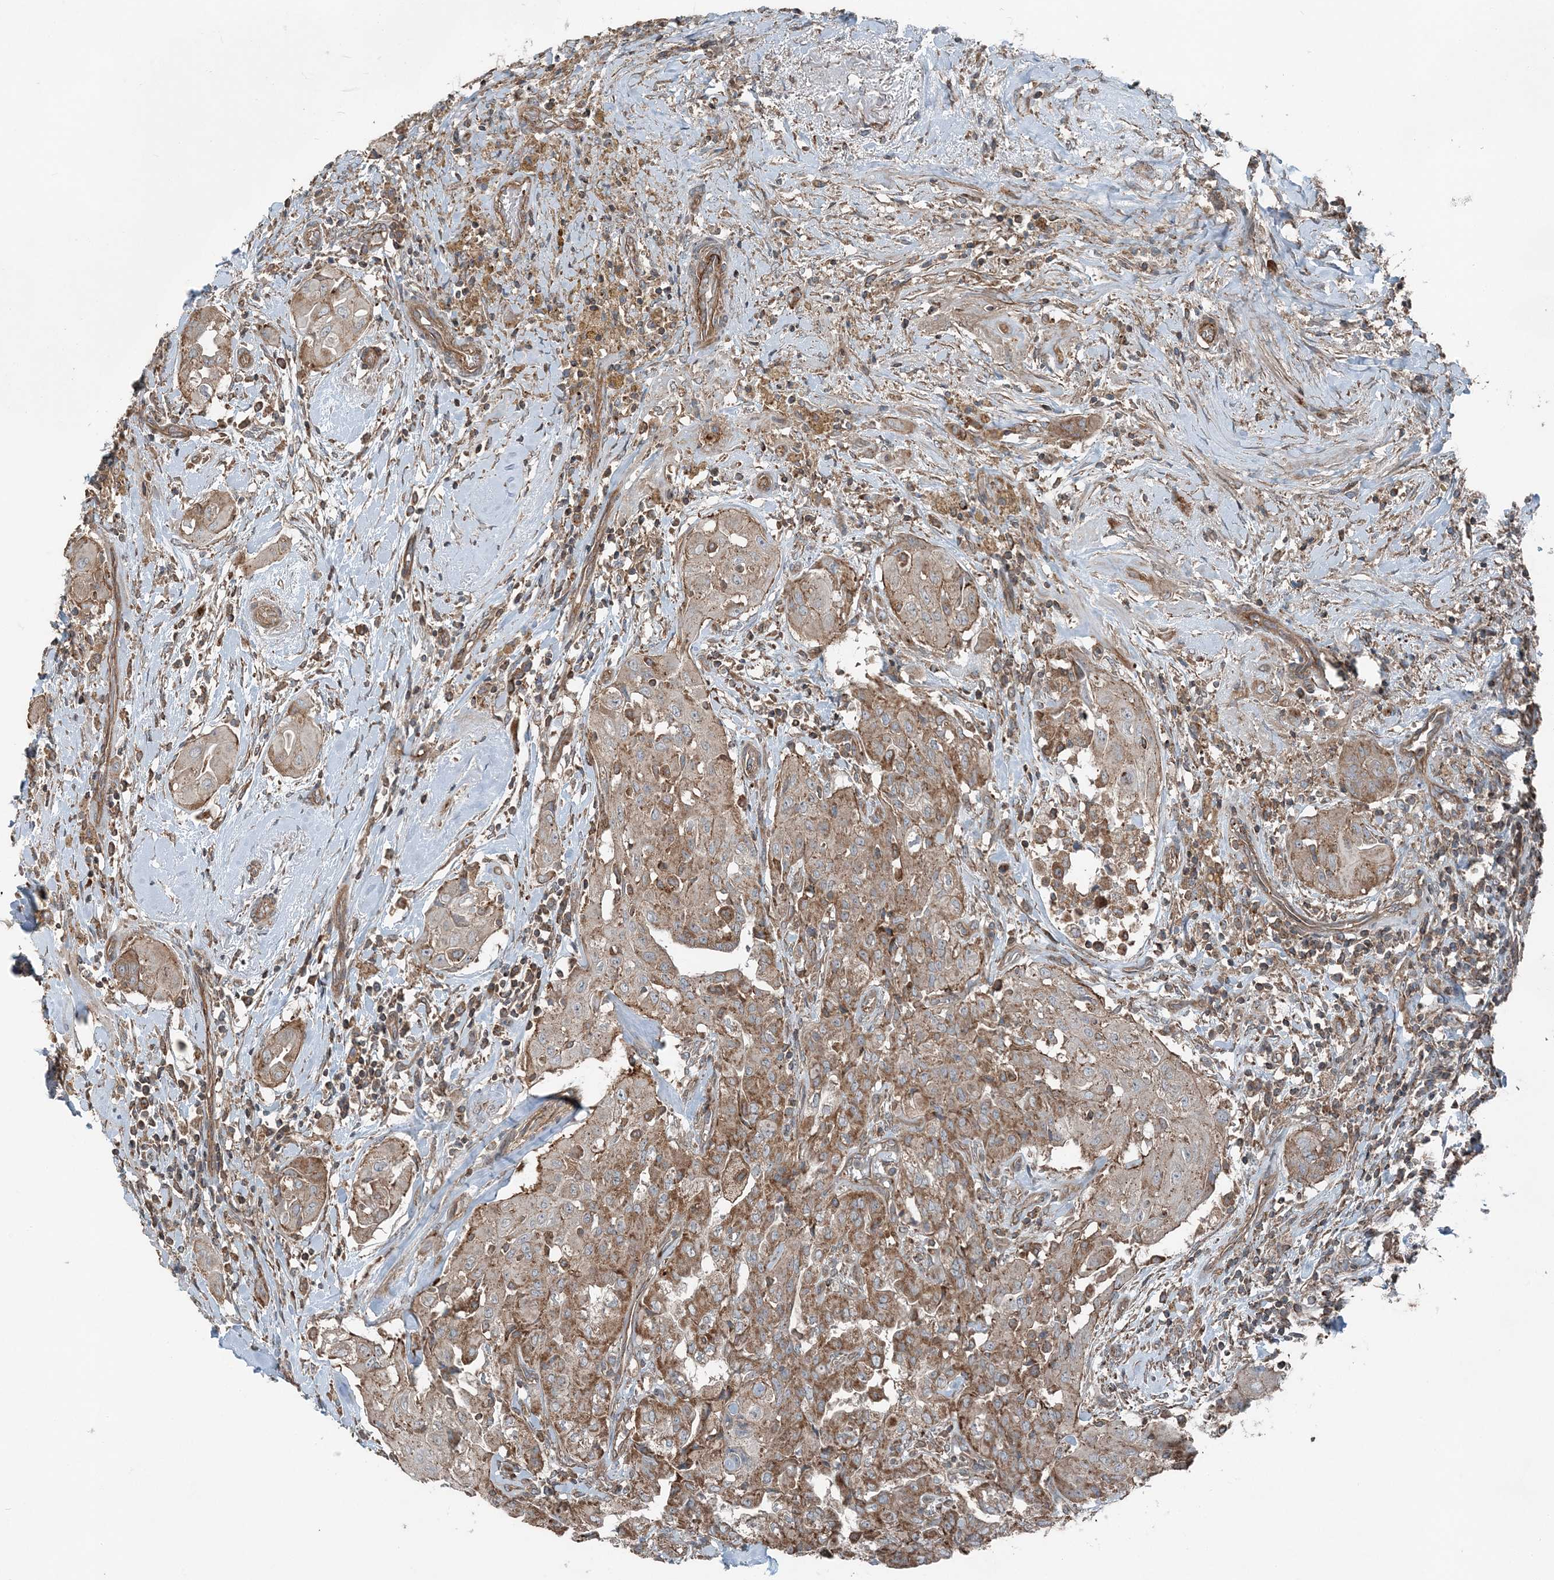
{"staining": {"intensity": "moderate", "quantity": ">75%", "location": "cytoplasmic/membranous"}, "tissue": "thyroid cancer", "cell_type": "Tumor cells", "image_type": "cancer", "snomed": [{"axis": "morphology", "description": "Papillary adenocarcinoma, NOS"}, {"axis": "topography", "description": "Thyroid gland"}], "caption": "IHC histopathology image of thyroid cancer (papillary adenocarcinoma) stained for a protein (brown), which exhibits medium levels of moderate cytoplasmic/membranous staining in about >75% of tumor cells.", "gene": "KY", "patient": {"sex": "female", "age": 59}}